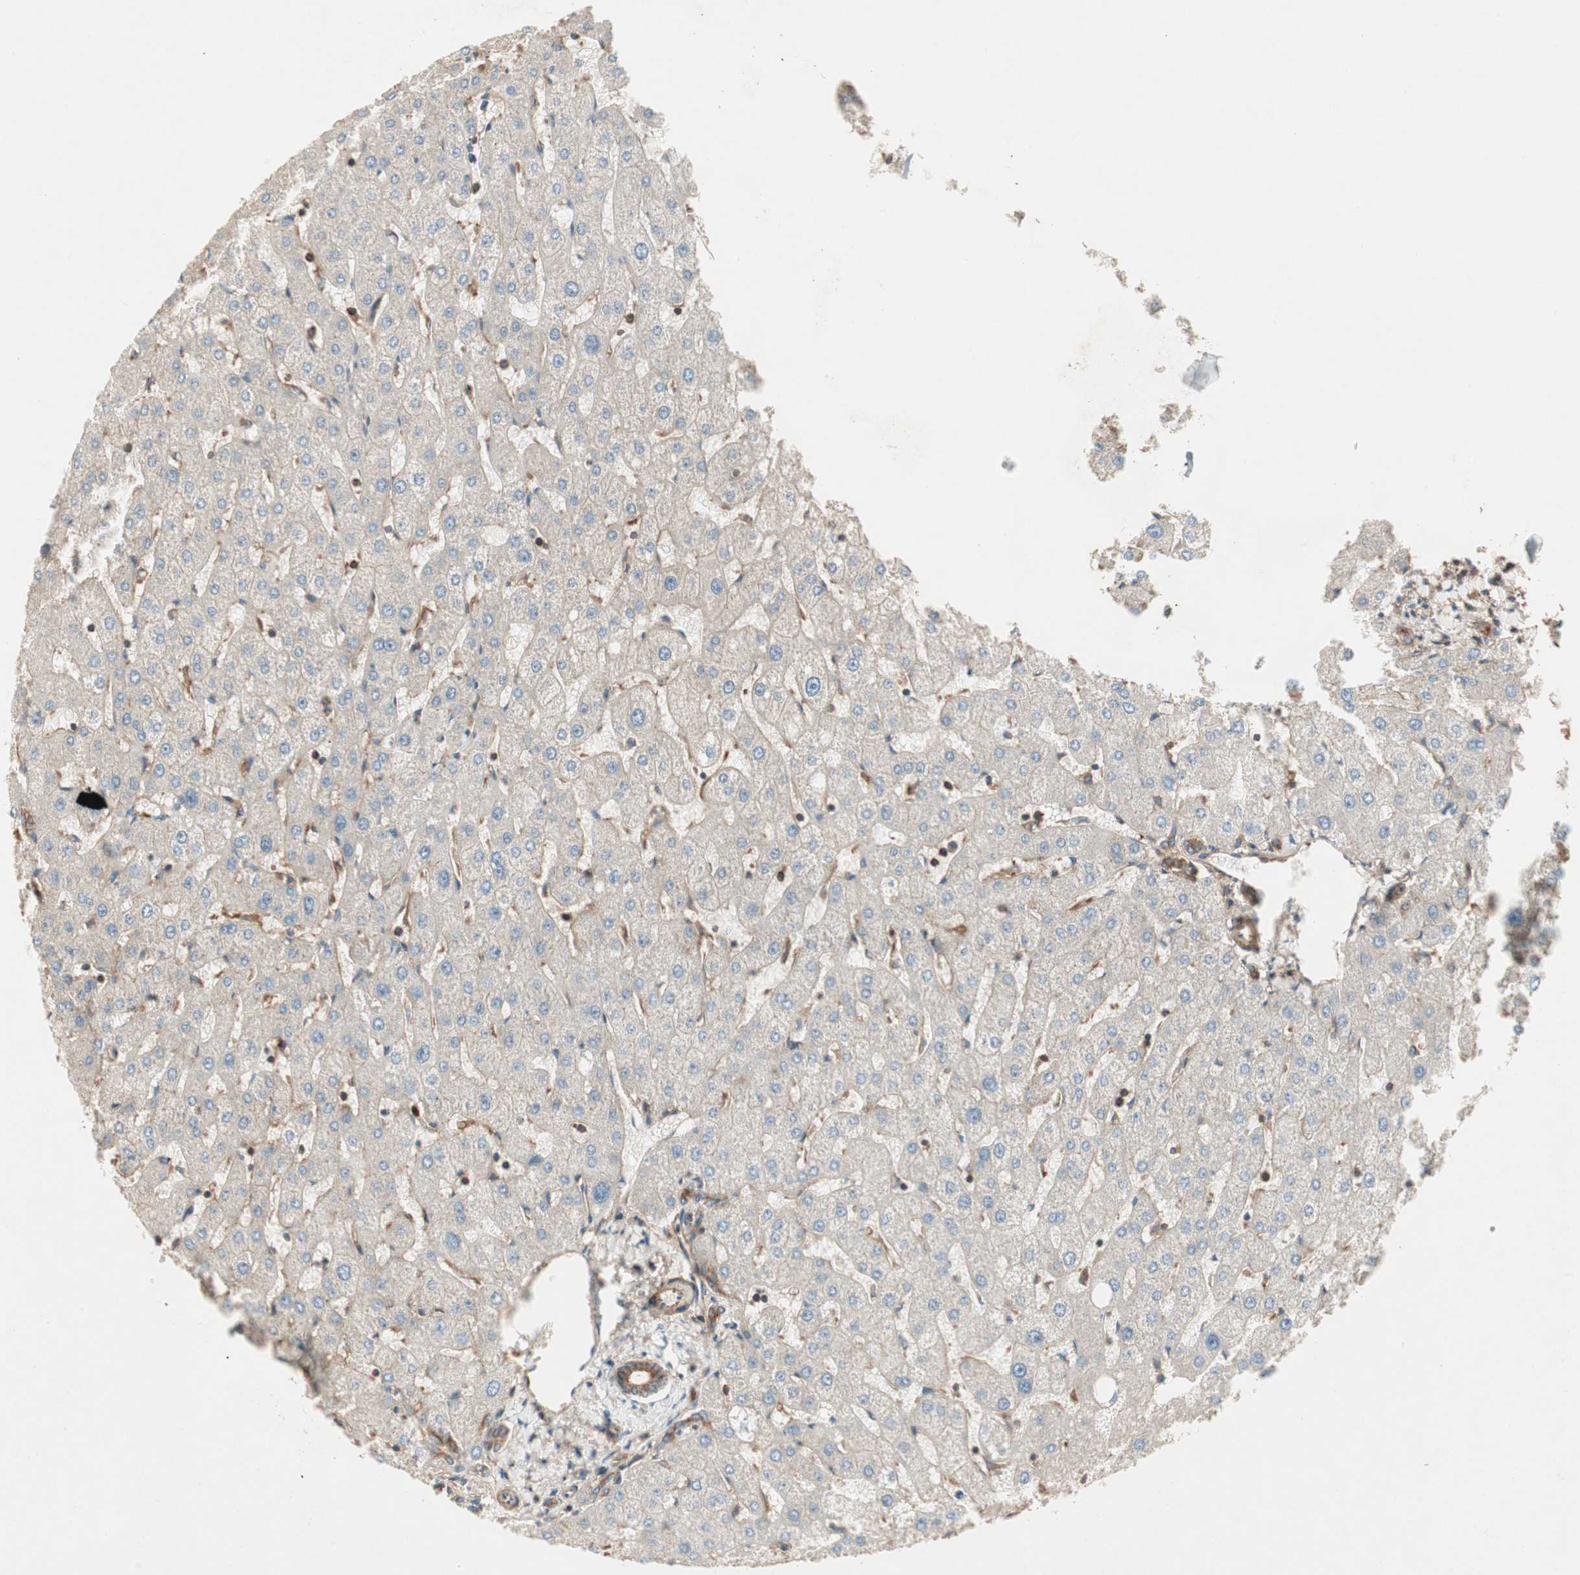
{"staining": {"intensity": "strong", "quantity": ">75%", "location": "cytoplasmic/membranous"}, "tissue": "liver", "cell_type": "Cholangiocytes", "image_type": "normal", "snomed": [{"axis": "morphology", "description": "Normal tissue, NOS"}, {"axis": "topography", "description": "Liver"}], "caption": "A high-resolution photomicrograph shows immunohistochemistry staining of benign liver, which shows strong cytoplasmic/membranous expression in approximately >75% of cholangiocytes. Nuclei are stained in blue.", "gene": "TCP11L1", "patient": {"sex": "male", "age": 67}}